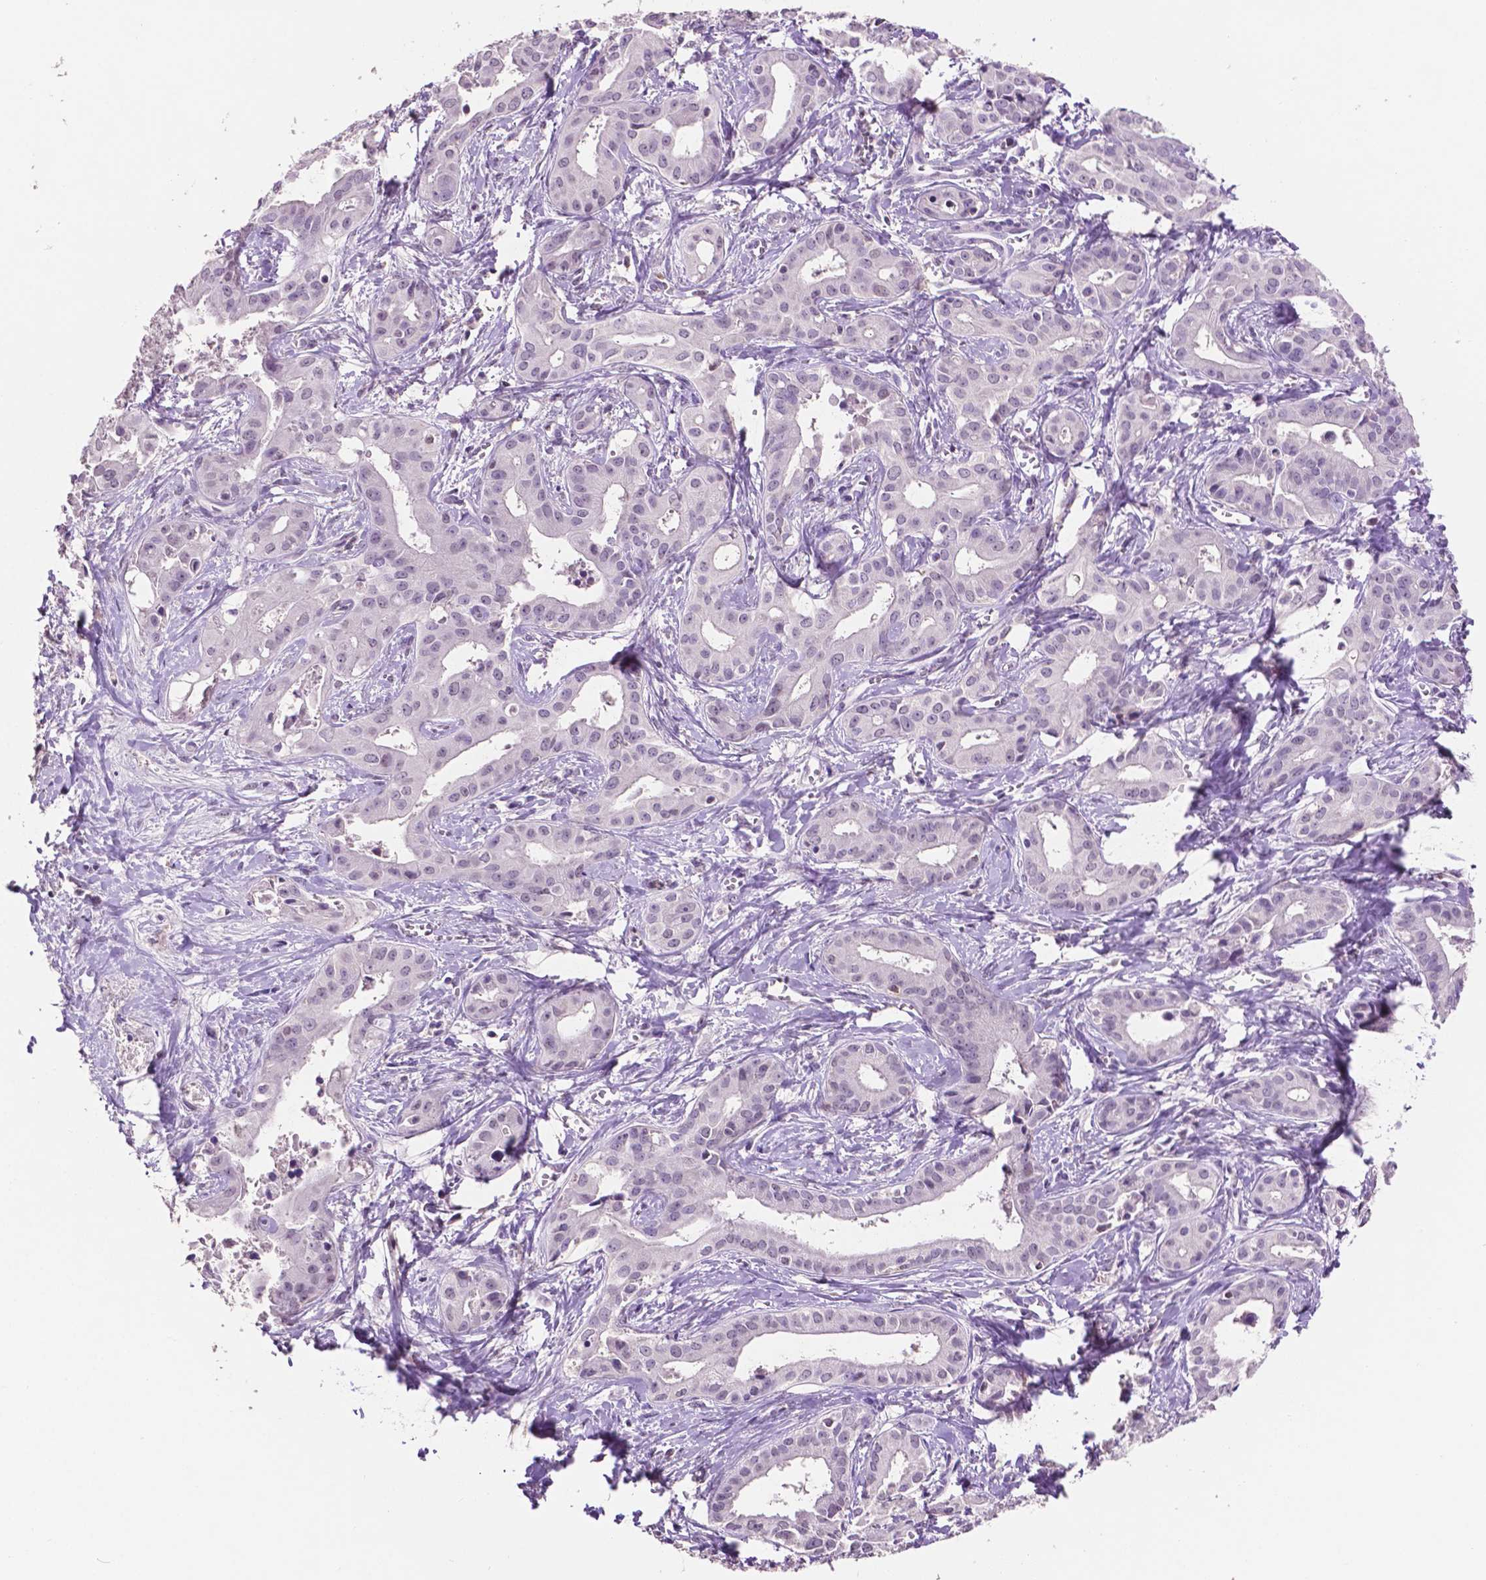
{"staining": {"intensity": "negative", "quantity": "none", "location": "none"}, "tissue": "liver cancer", "cell_type": "Tumor cells", "image_type": "cancer", "snomed": [{"axis": "morphology", "description": "Cholangiocarcinoma"}, {"axis": "topography", "description": "Liver"}], "caption": "This is a histopathology image of IHC staining of liver cholangiocarcinoma, which shows no expression in tumor cells.", "gene": "PTPN6", "patient": {"sex": "female", "age": 65}}